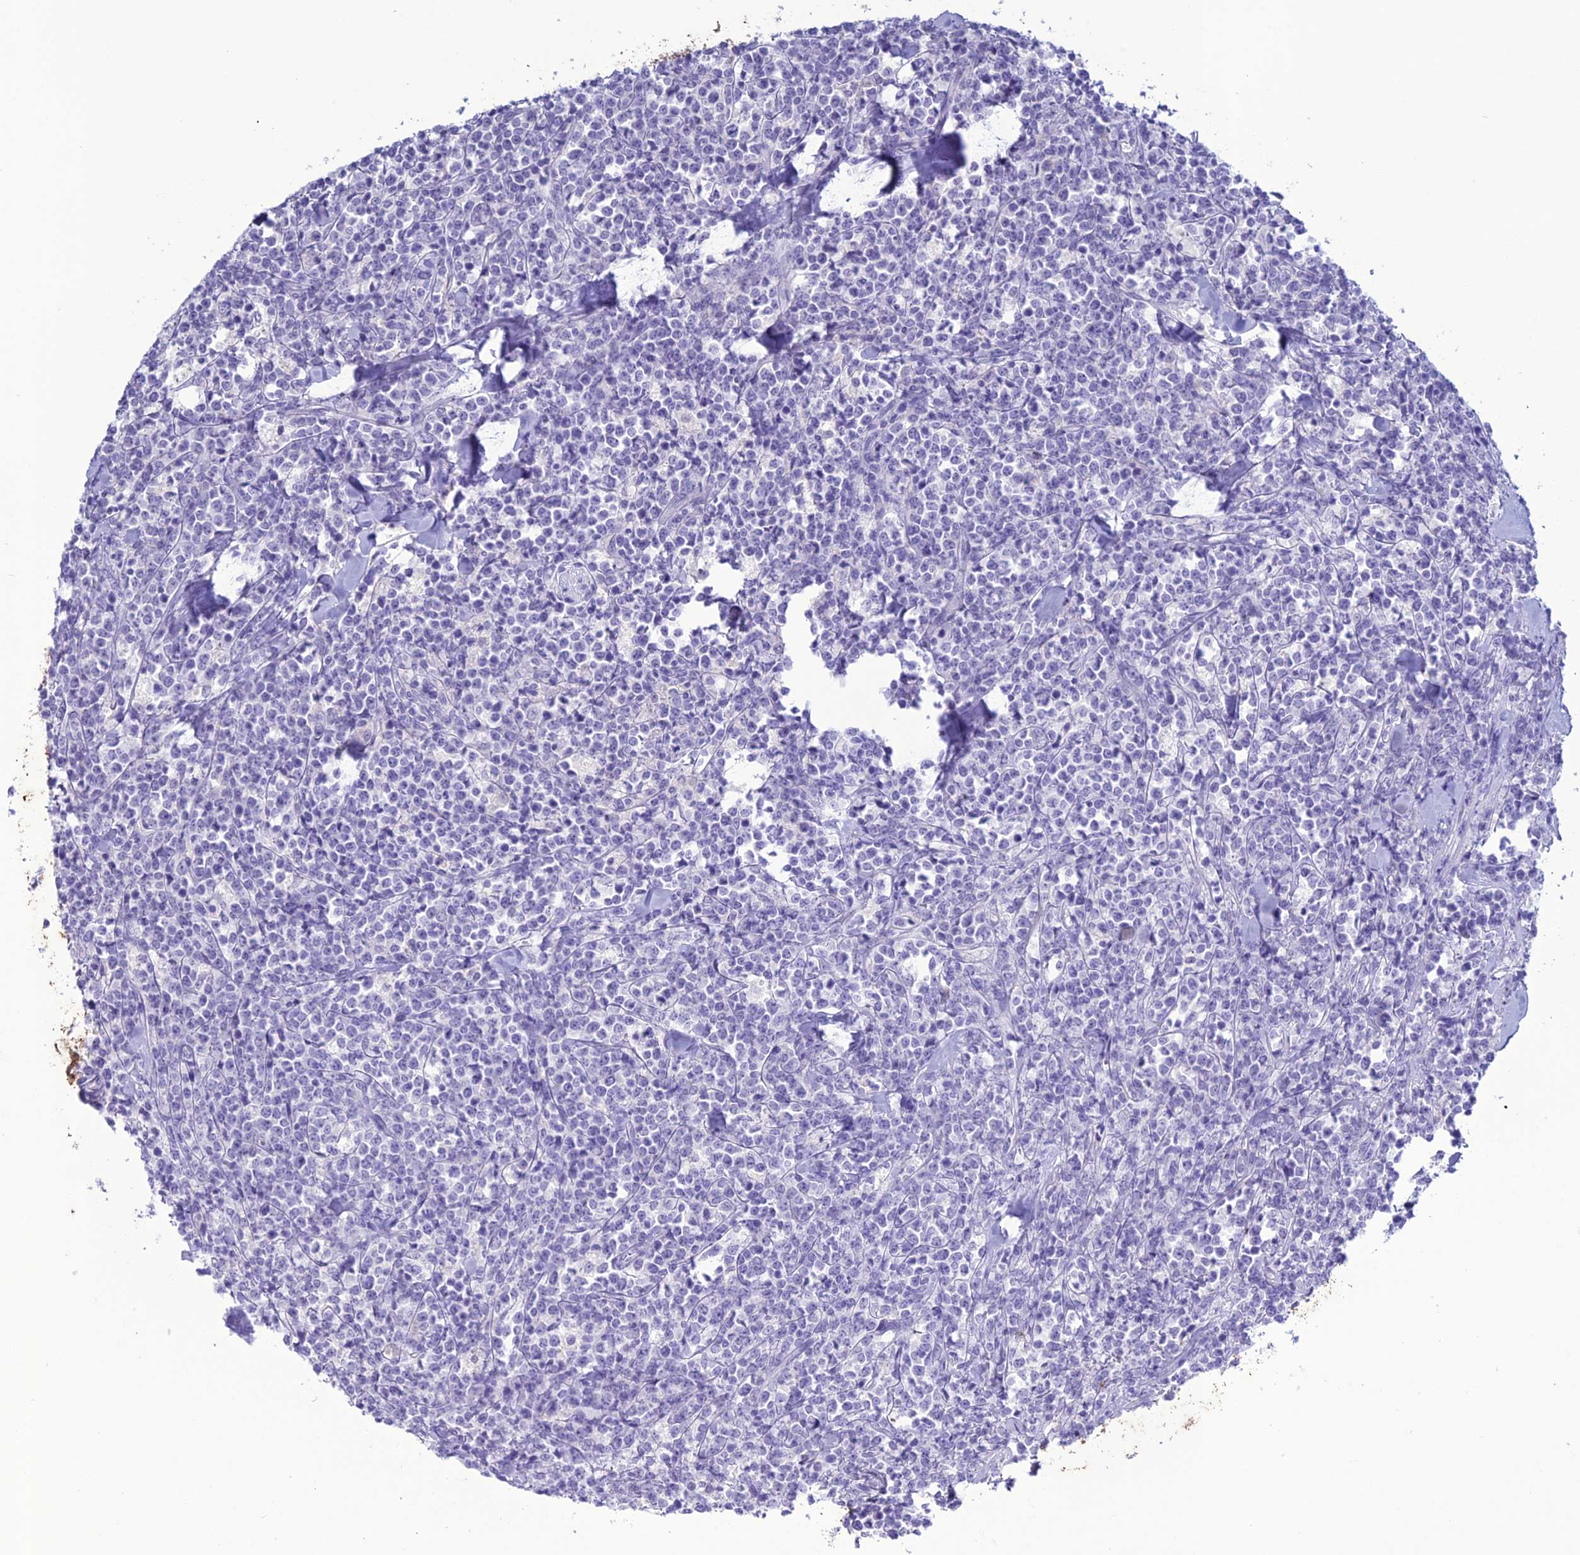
{"staining": {"intensity": "negative", "quantity": "none", "location": "none"}, "tissue": "lymphoma", "cell_type": "Tumor cells", "image_type": "cancer", "snomed": [{"axis": "morphology", "description": "Malignant lymphoma, non-Hodgkin's type, High grade"}, {"axis": "topography", "description": "Small intestine"}], "caption": "Immunohistochemical staining of human lymphoma exhibits no significant expression in tumor cells. Brightfield microscopy of IHC stained with DAB (brown) and hematoxylin (blue), captured at high magnification.", "gene": "CLEC2L", "patient": {"sex": "male", "age": 8}}